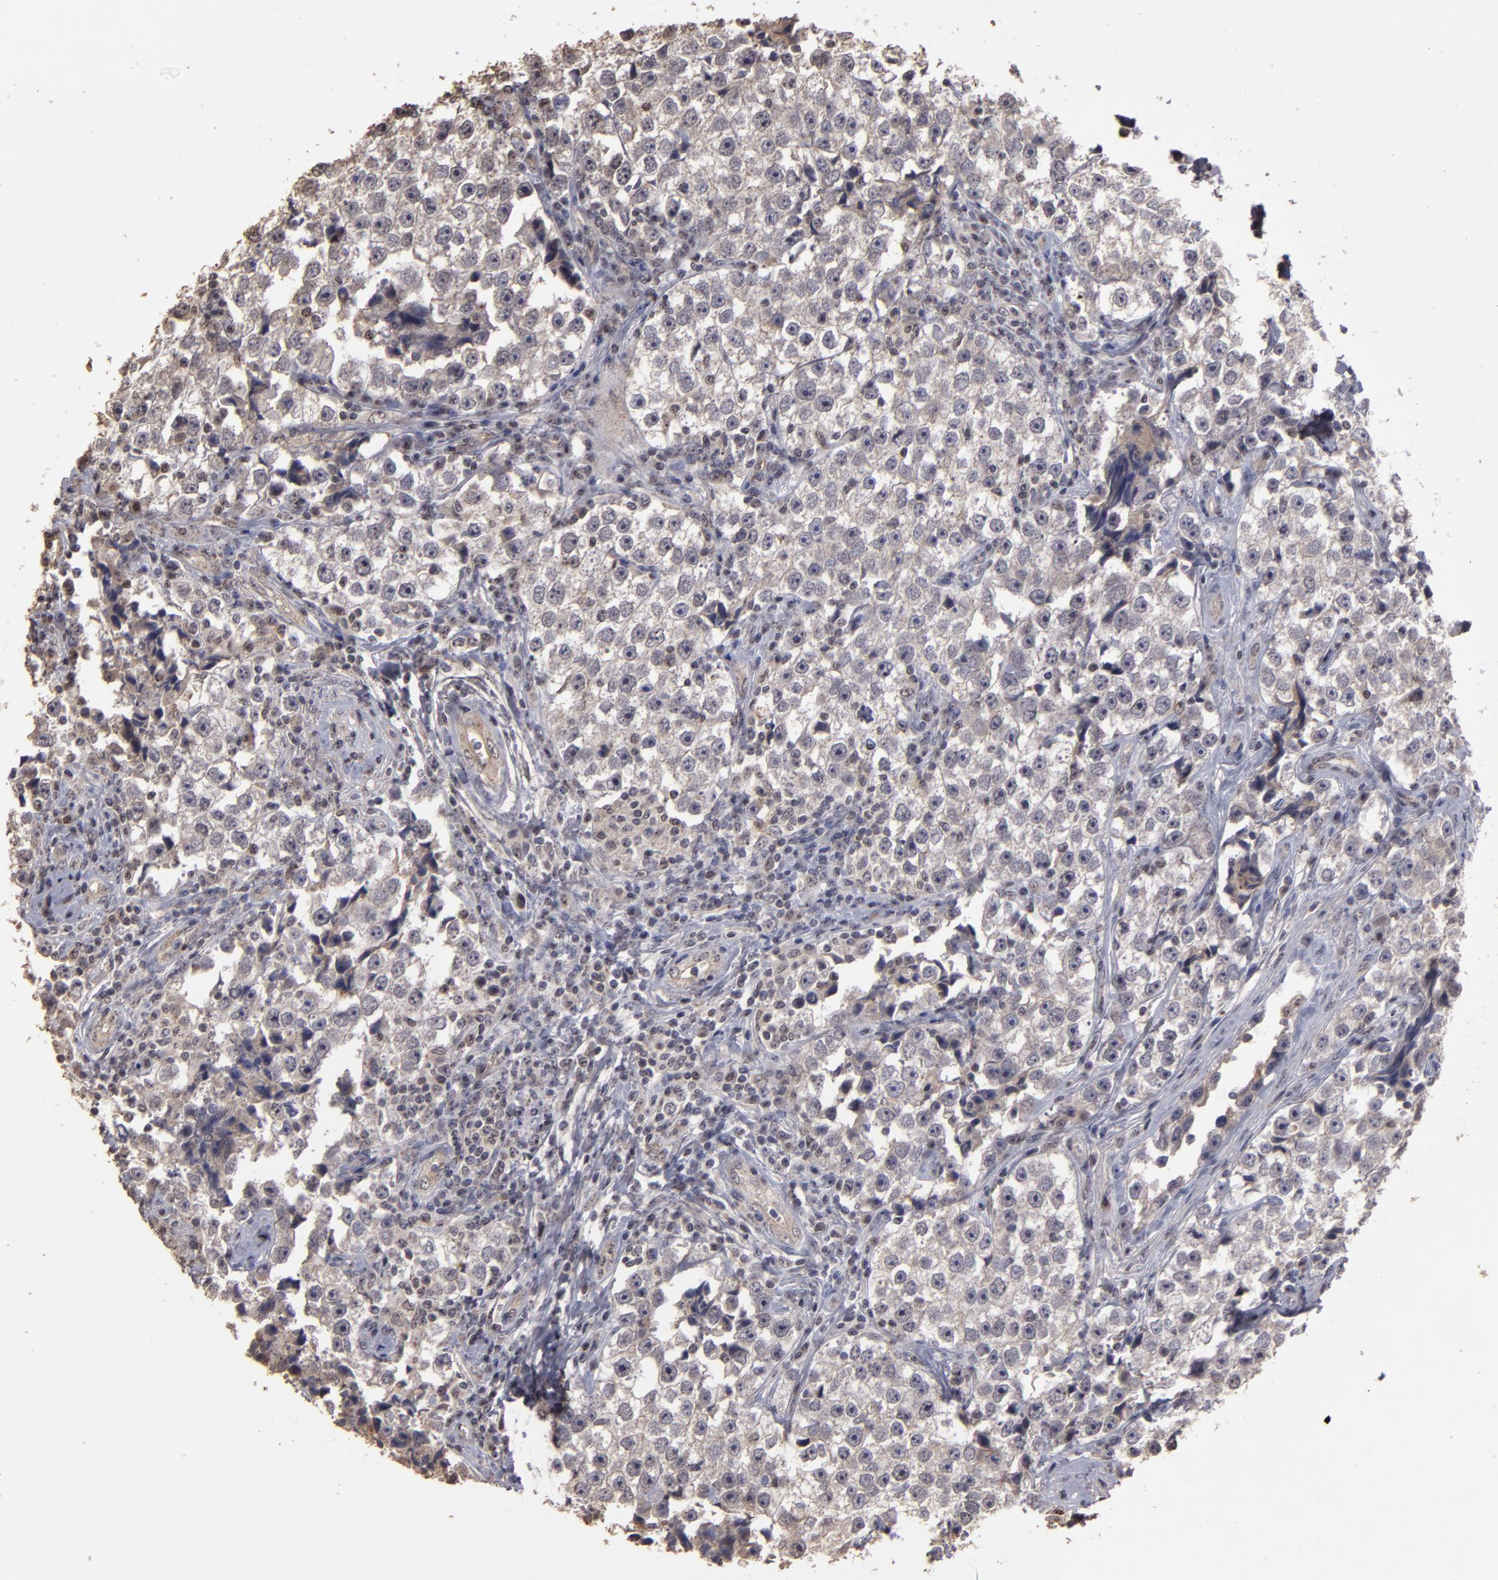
{"staining": {"intensity": "weak", "quantity": ">75%", "location": "cytoplasmic/membranous"}, "tissue": "testis cancer", "cell_type": "Tumor cells", "image_type": "cancer", "snomed": [{"axis": "morphology", "description": "Seminoma, NOS"}, {"axis": "topography", "description": "Testis"}], "caption": "Weak cytoplasmic/membranous positivity for a protein is identified in approximately >75% of tumor cells of seminoma (testis) using immunohistochemistry (IHC).", "gene": "CD55", "patient": {"sex": "male", "age": 32}}